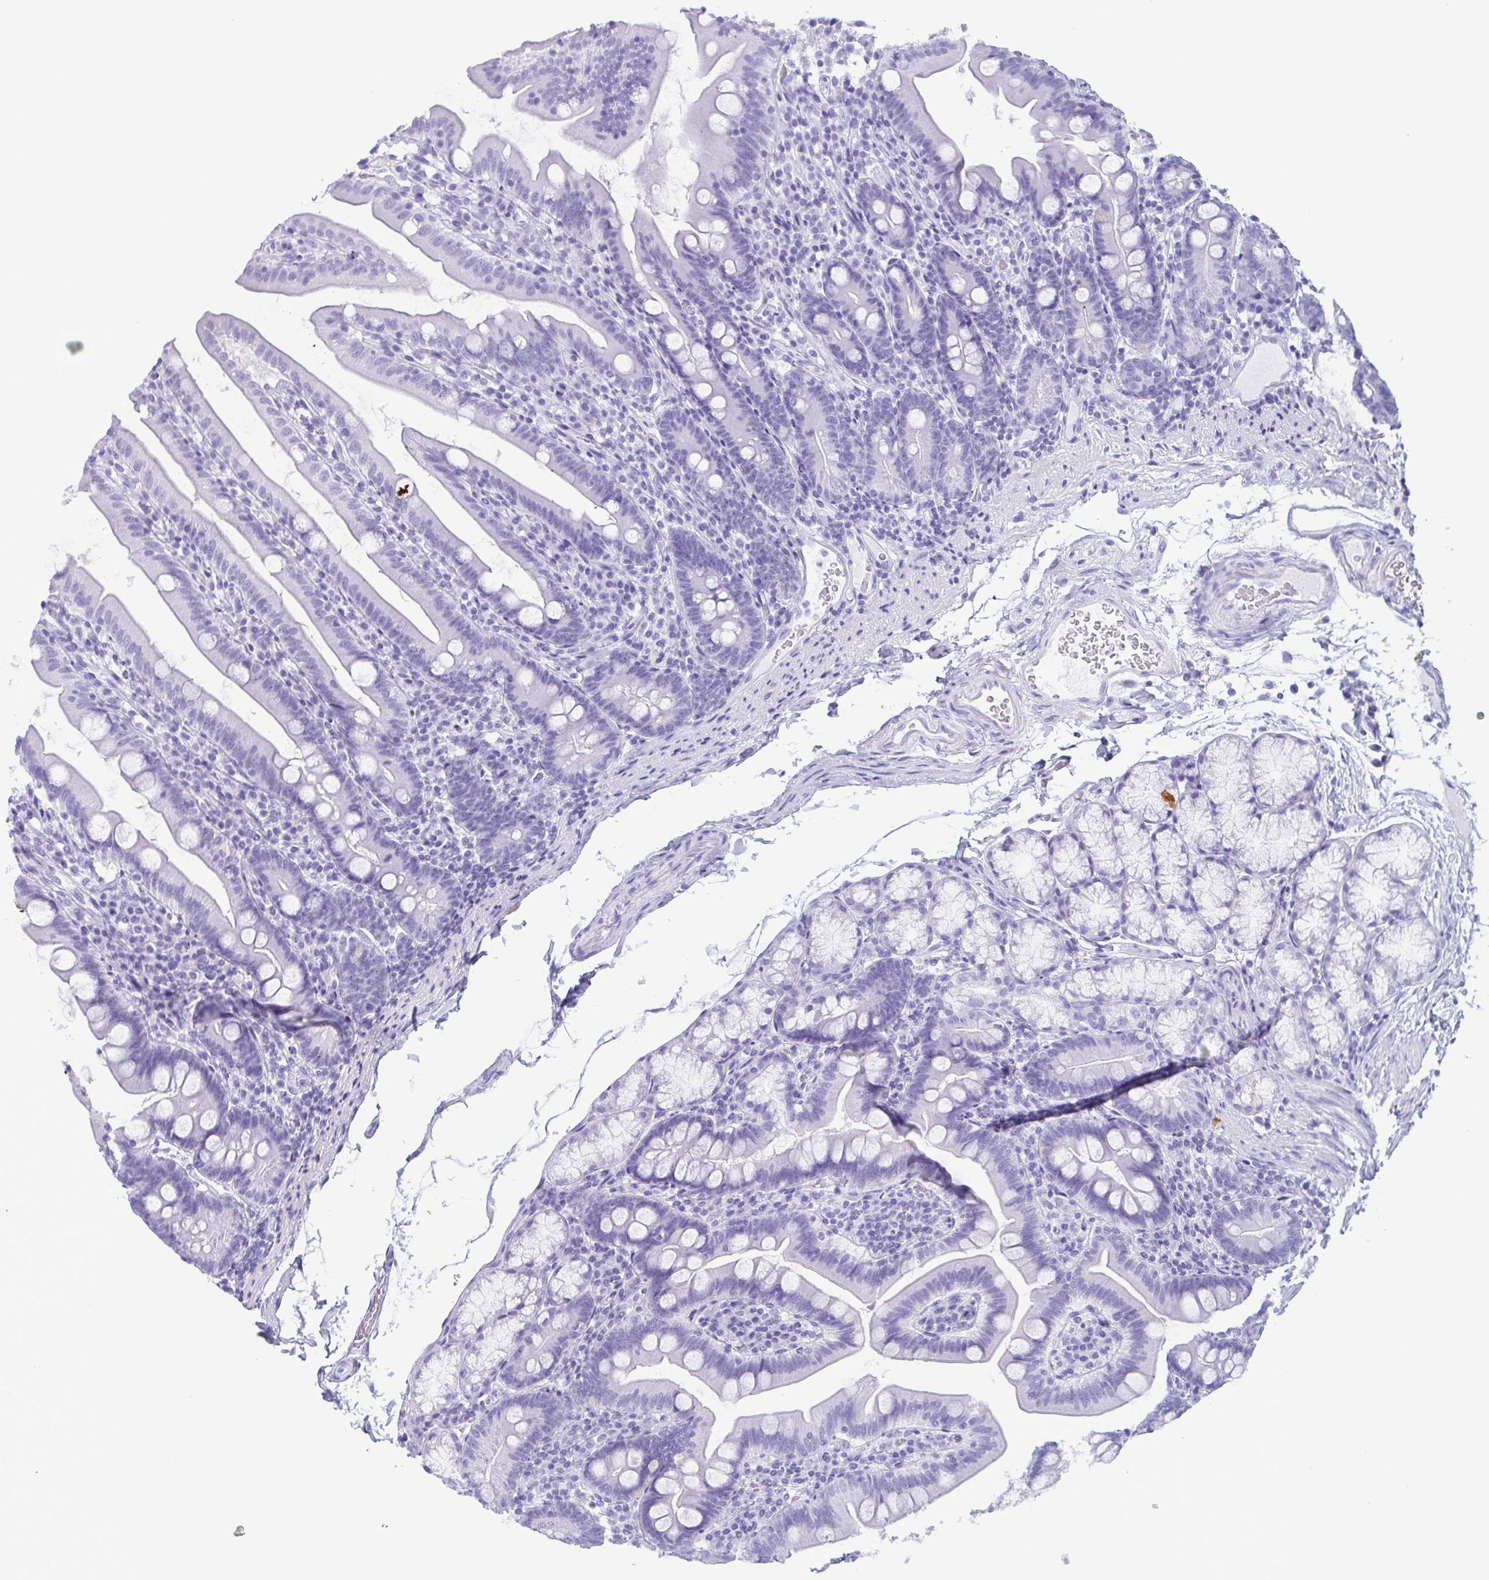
{"staining": {"intensity": "negative", "quantity": "none", "location": "none"}, "tissue": "duodenum", "cell_type": "Glandular cells", "image_type": "normal", "snomed": [{"axis": "morphology", "description": "Normal tissue, NOS"}, {"axis": "topography", "description": "Duodenum"}], "caption": "This is a photomicrograph of IHC staining of unremarkable duodenum, which shows no expression in glandular cells.", "gene": "LTF", "patient": {"sex": "female", "age": 67}}